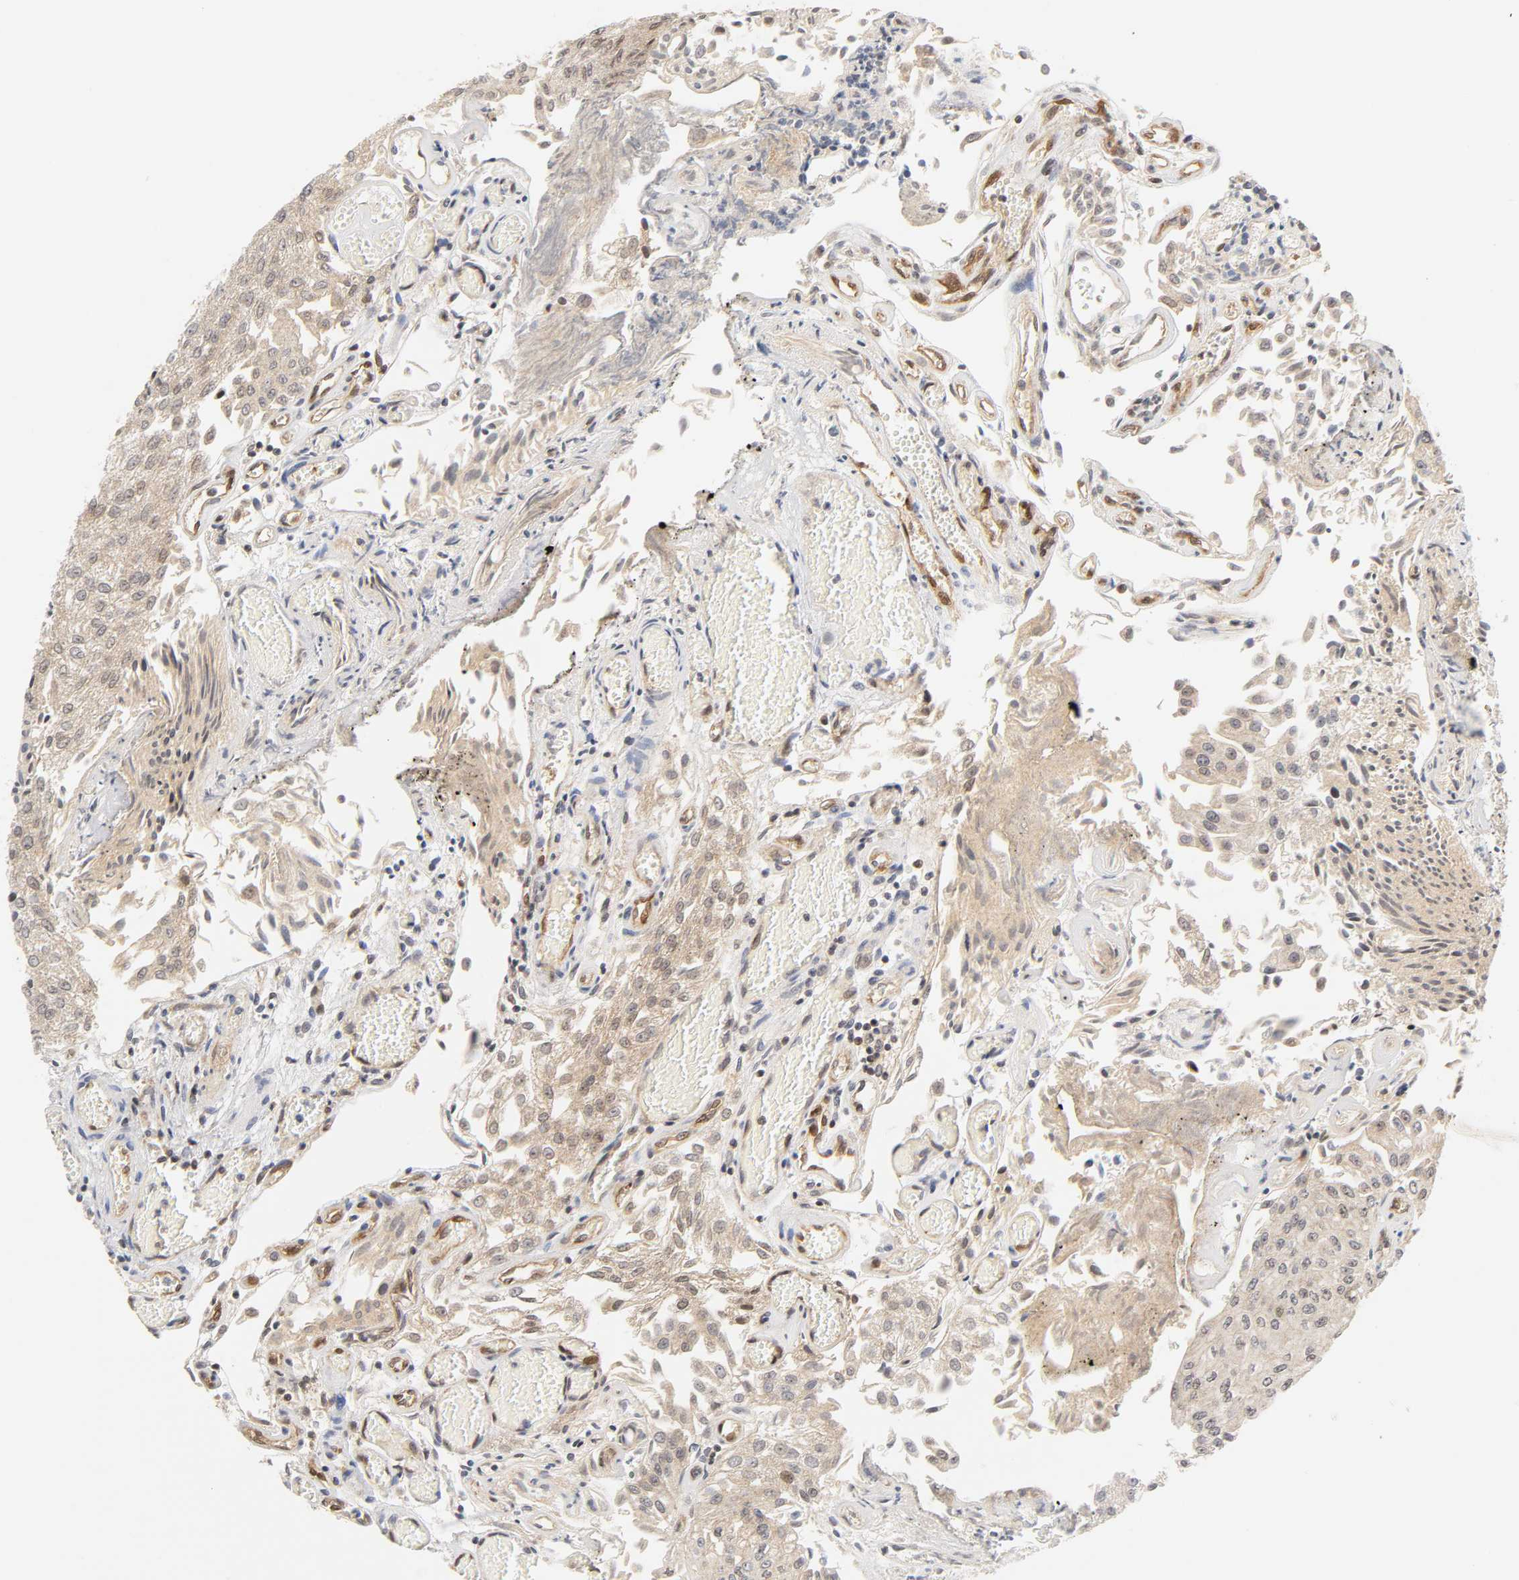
{"staining": {"intensity": "weak", "quantity": ">75%", "location": "cytoplasmic/membranous,nuclear"}, "tissue": "urothelial cancer", "cell_type": "Tumor cells", "image_type": "cancer", "snomed": [{"axis": "morphology", "description": "Urothelial carcinoma, Low grade"}, {"axis": "topography", "description": "Urinary bladder"}], "caption": "This image demonstrates immunohistochemistry (IHC) staining of low-grade urothelial carcinoma, with low weak cytoplasmic/membranous and nuclear staining in approximately >75% of tumor cells.", "gene": "CDC37", "patient": {"sex": "male", "age": 86}}